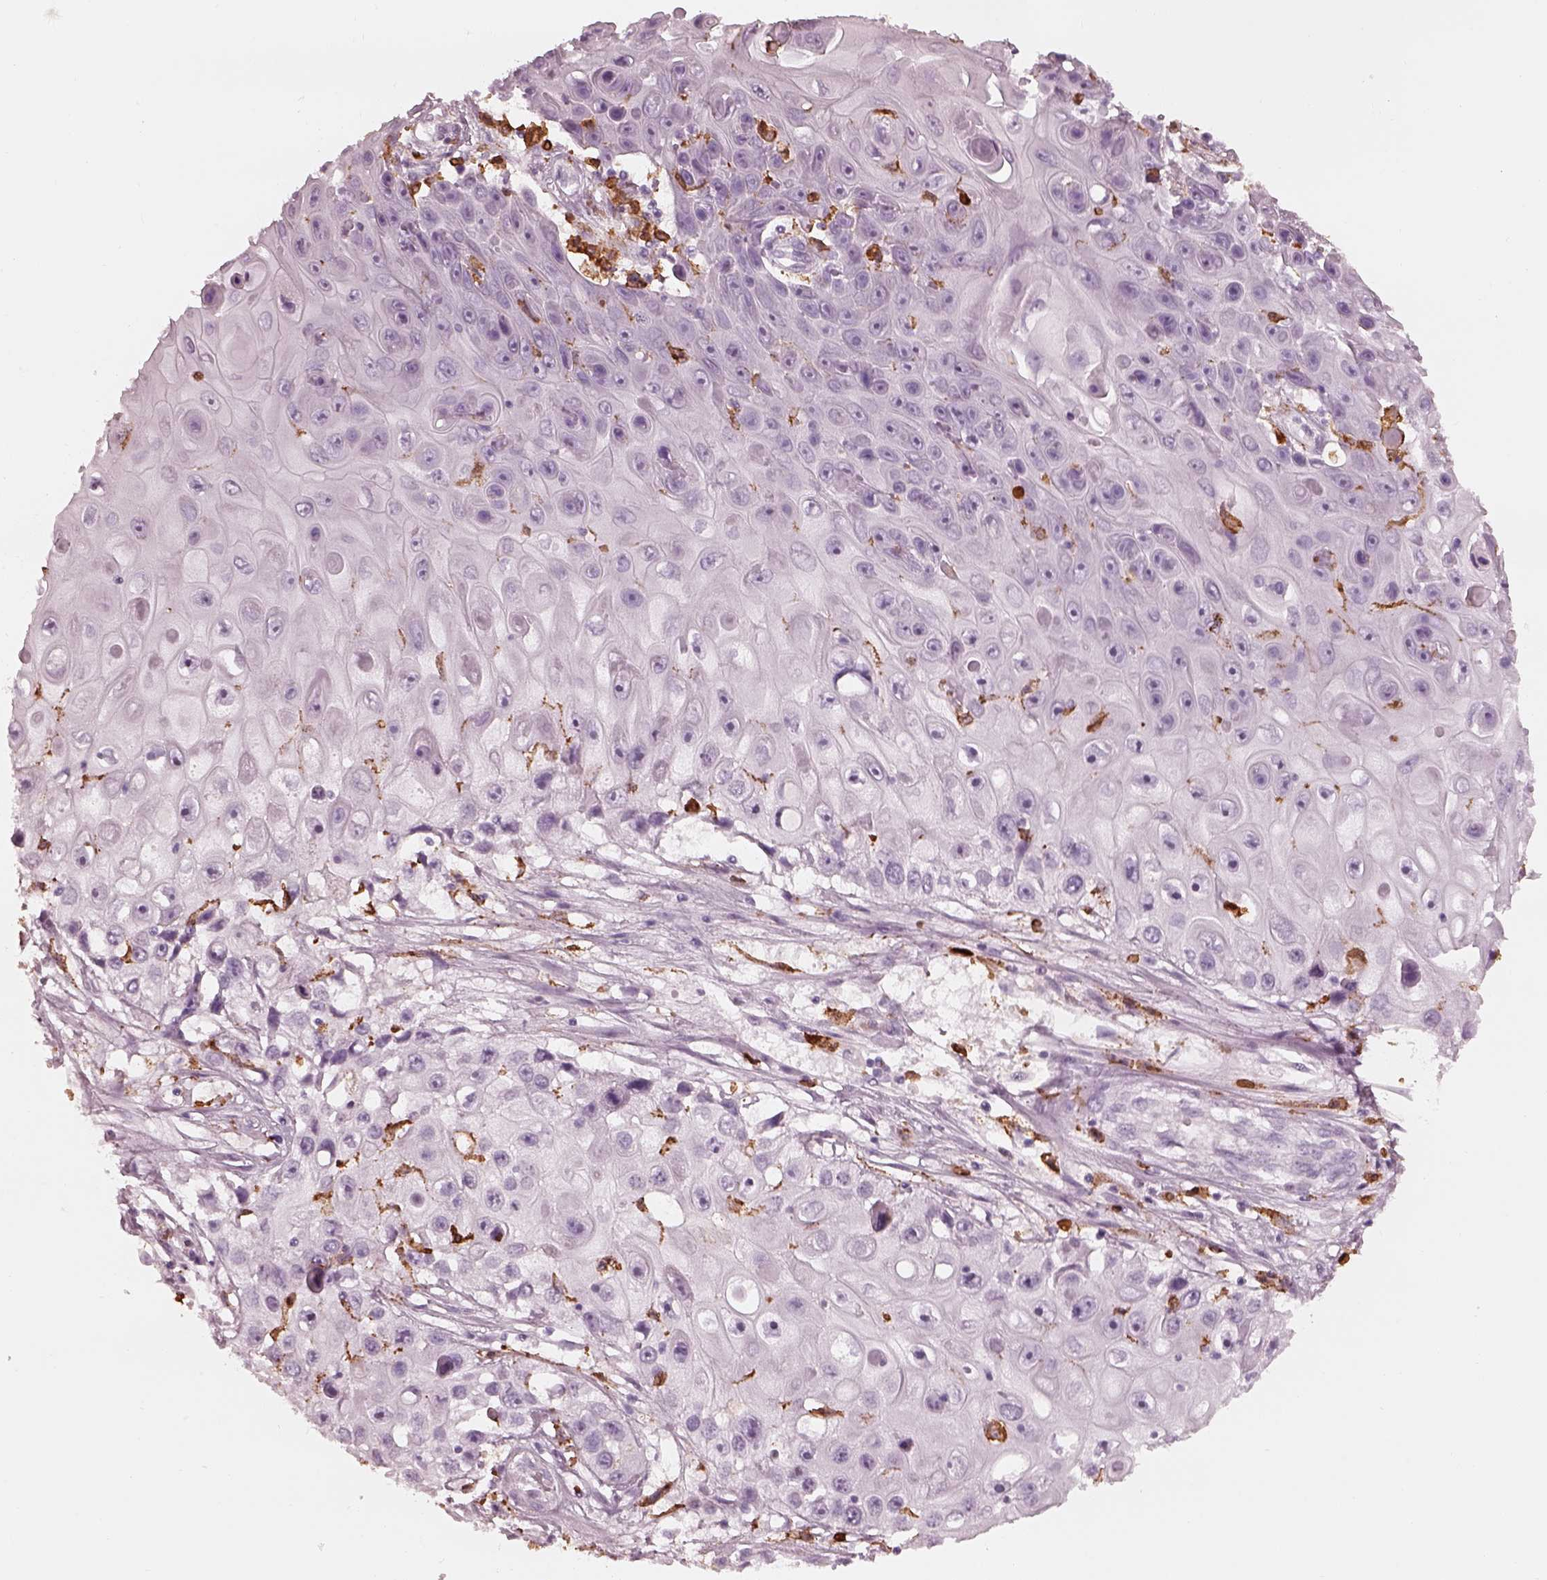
{"staining": {"intensity": "negative", "quantity": "none", "location": "none"}, "tissue": "skin cancer", "cell_type": "Tumor cells", "image_type": "cancer", "snomed": [{"axis": "morphology", "description": "Squamous cell carcinoma, NOS"}, {"axis": "topography", "description": "Skin"}], "caption": "The IHC histopathology image has no significant positivity in tumor cells of skin cancer tissue.", "gene": "ALOX5", "patient": {"sex": "male", "age": 82}}